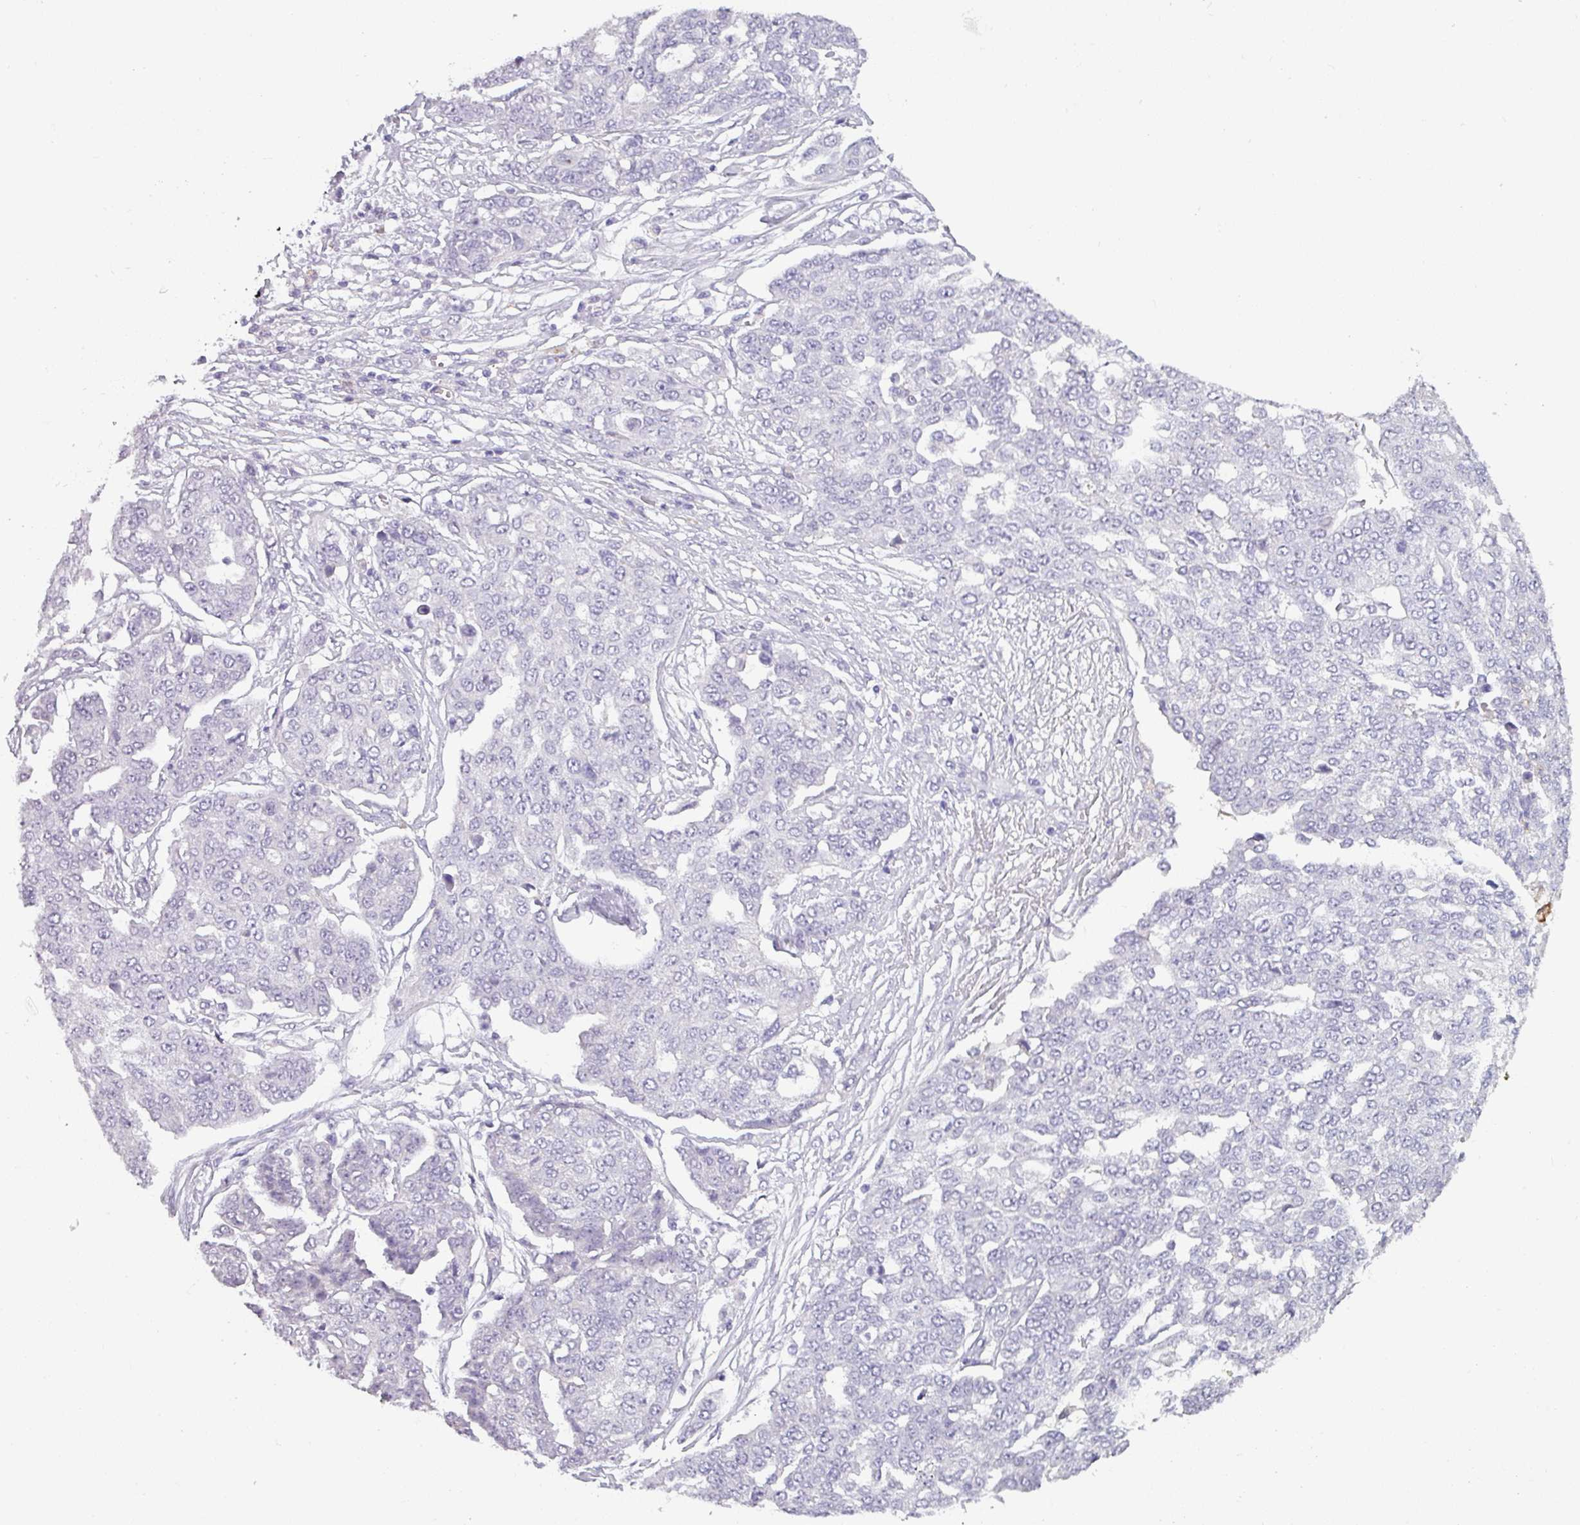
{"staining": {"intensity": "negative", "quantity": "none", "location": "none"}, "tissue": "ovarian cancer", "cell_type": "Tumor cells", "image_type": "cancer", "snomed": [{"axis": "morphology", "description": "Cystadenocarcinoma, serous, NOS"}, {"axis": "topography", "description": "Soft tissue"}, {"axis": "topography", "description": "Ovary"}], "caption": "IHC micrograph of ovarian cancer stained for a protein (brown), which reveals no expression in tumor cells.", "gene": "SLC26A9", "patient": {"sex": "female", "age": 57}}